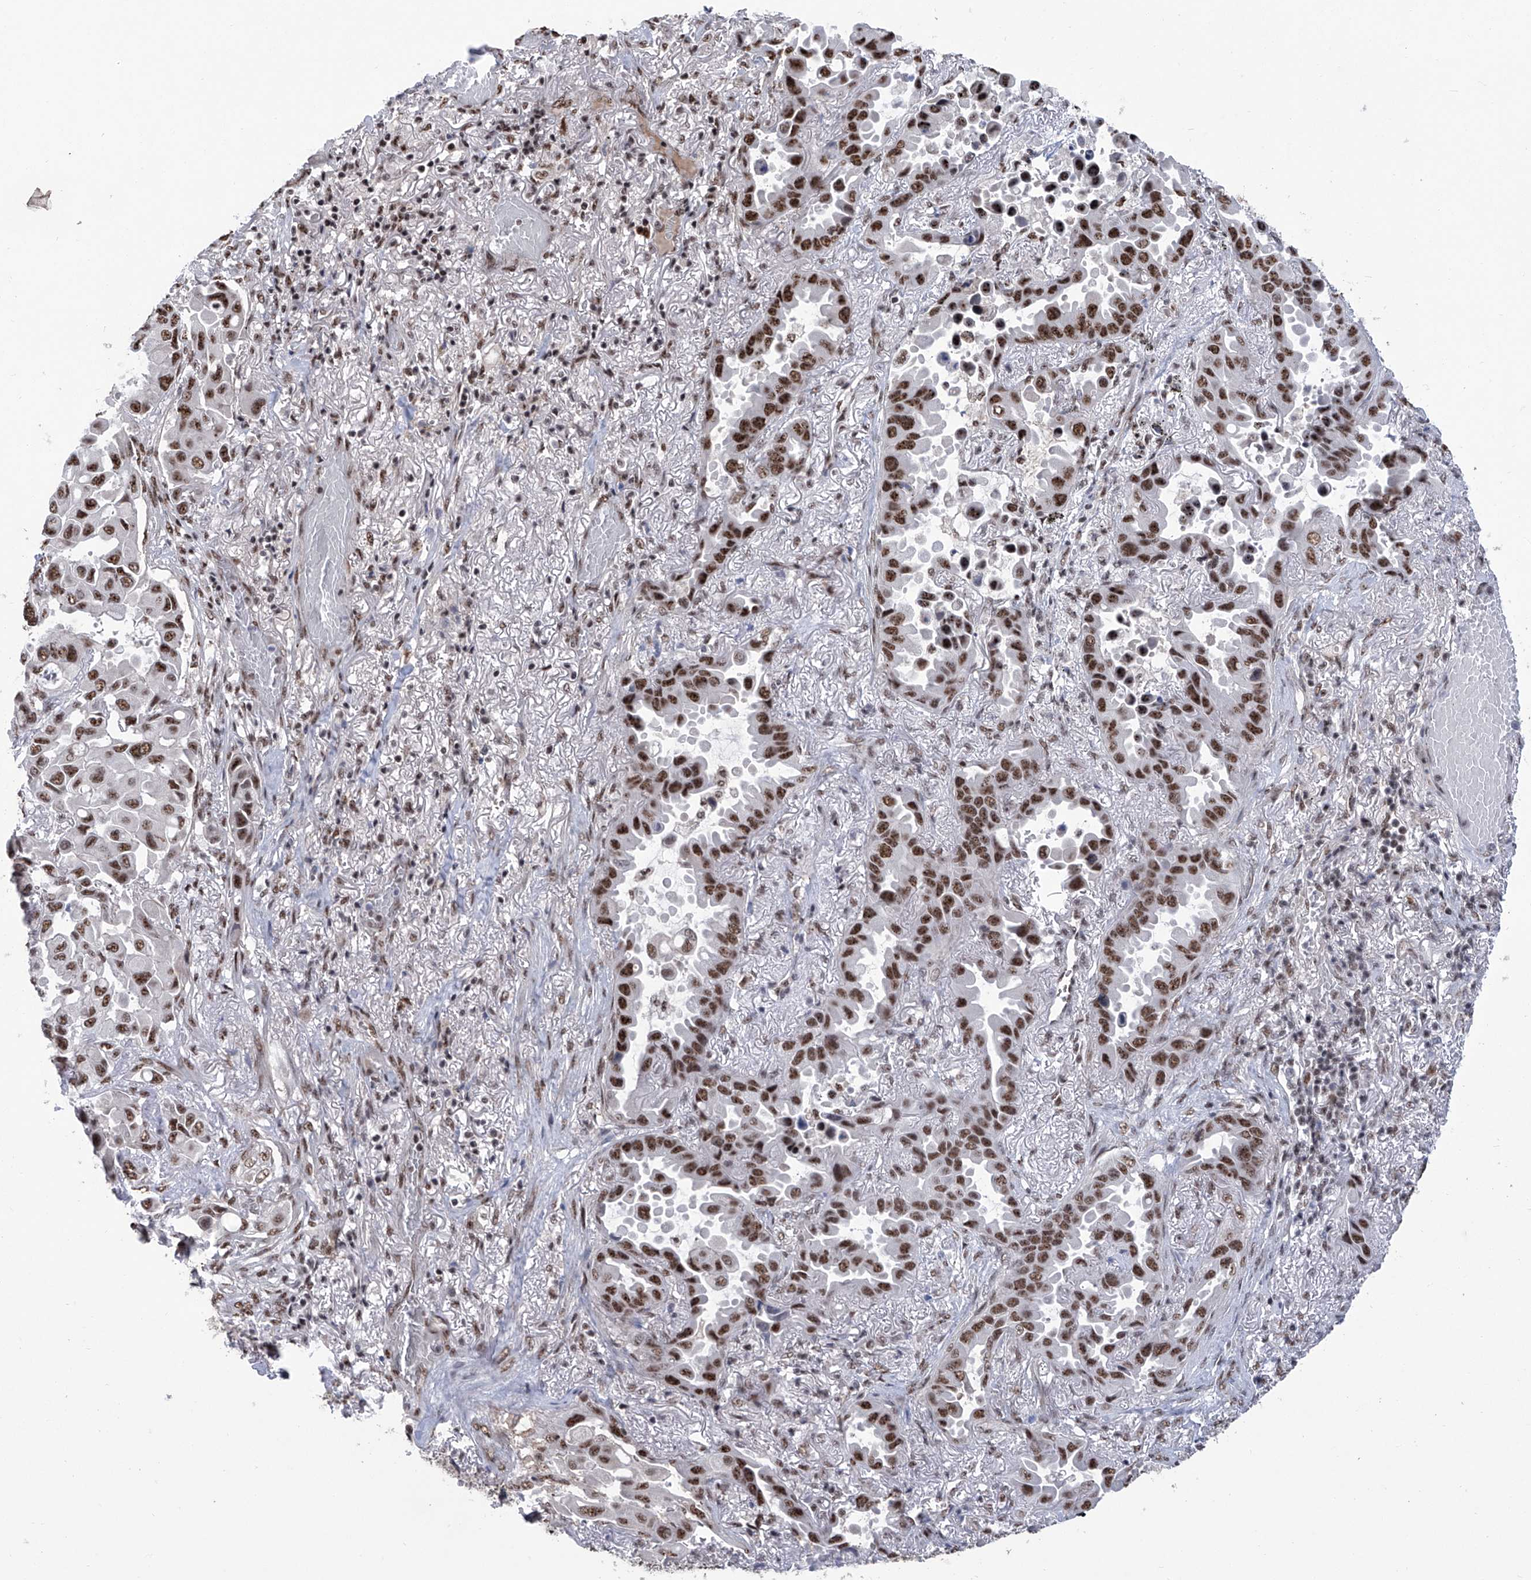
{"staining": {"intensity": "strong", "quantity": "25%-75%", "location": "nuclear"}, "tissue": "lung cancer", "cell_type": "Tumor cells", "image_type": "cancer", "snomed": [{"axis": "morphology", "description": "Adenocarcinoma, NOS"}, {"axis": "topography", "description": "Lung"}], "caption": "Immunohistochemistry (DAB (3,3'-diaminobenzidine)) staining of lung cancer (adenocarcinoma) displays strong nuclear protein expression in approximately 25%-75% of tumor cells.", "gene": "FBXL4", "patient": {"sex": "male", "age": 64}}